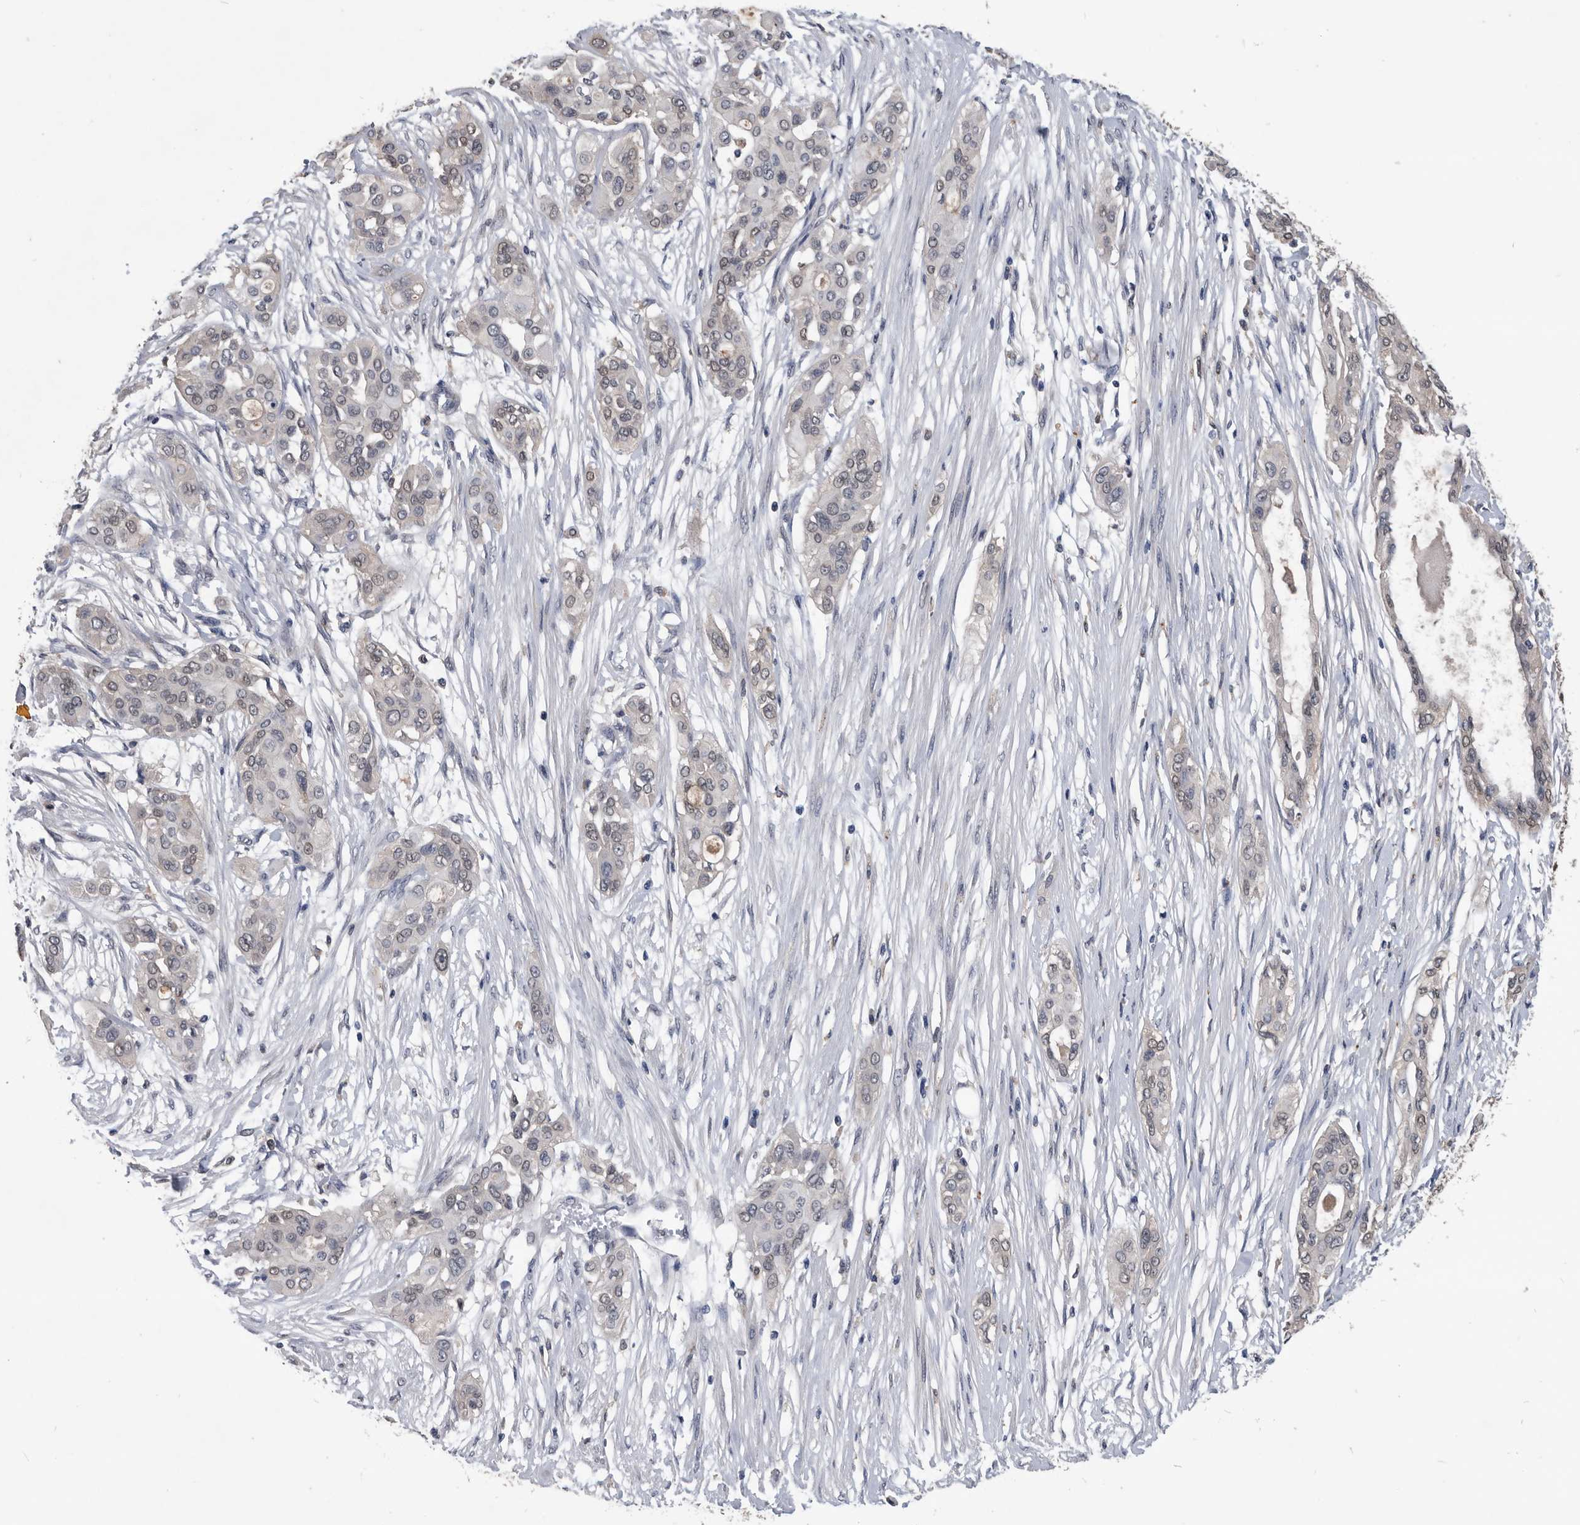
{"staining": {"intensity": "weak", "quantity": "25%-75%", "location": "nuclear"}, "tissue": "pancreatic cancer", "cell_type": "Tumor cells", "image_type": "cancer", "snomed": [{"axis": "morphology", "description": "Adenocarcinoma, NOS"}, {"axis": "topography", "description": "Pancreas"}], "caption": "A micrograph showing weak nuclear expression in approximately 25%-75% of tumor cells in pancreatic cancer, as visualized by brown immunohistochemical staining.", "gene": "PDXK", "patient": {"sex": "female", "age": 60}}